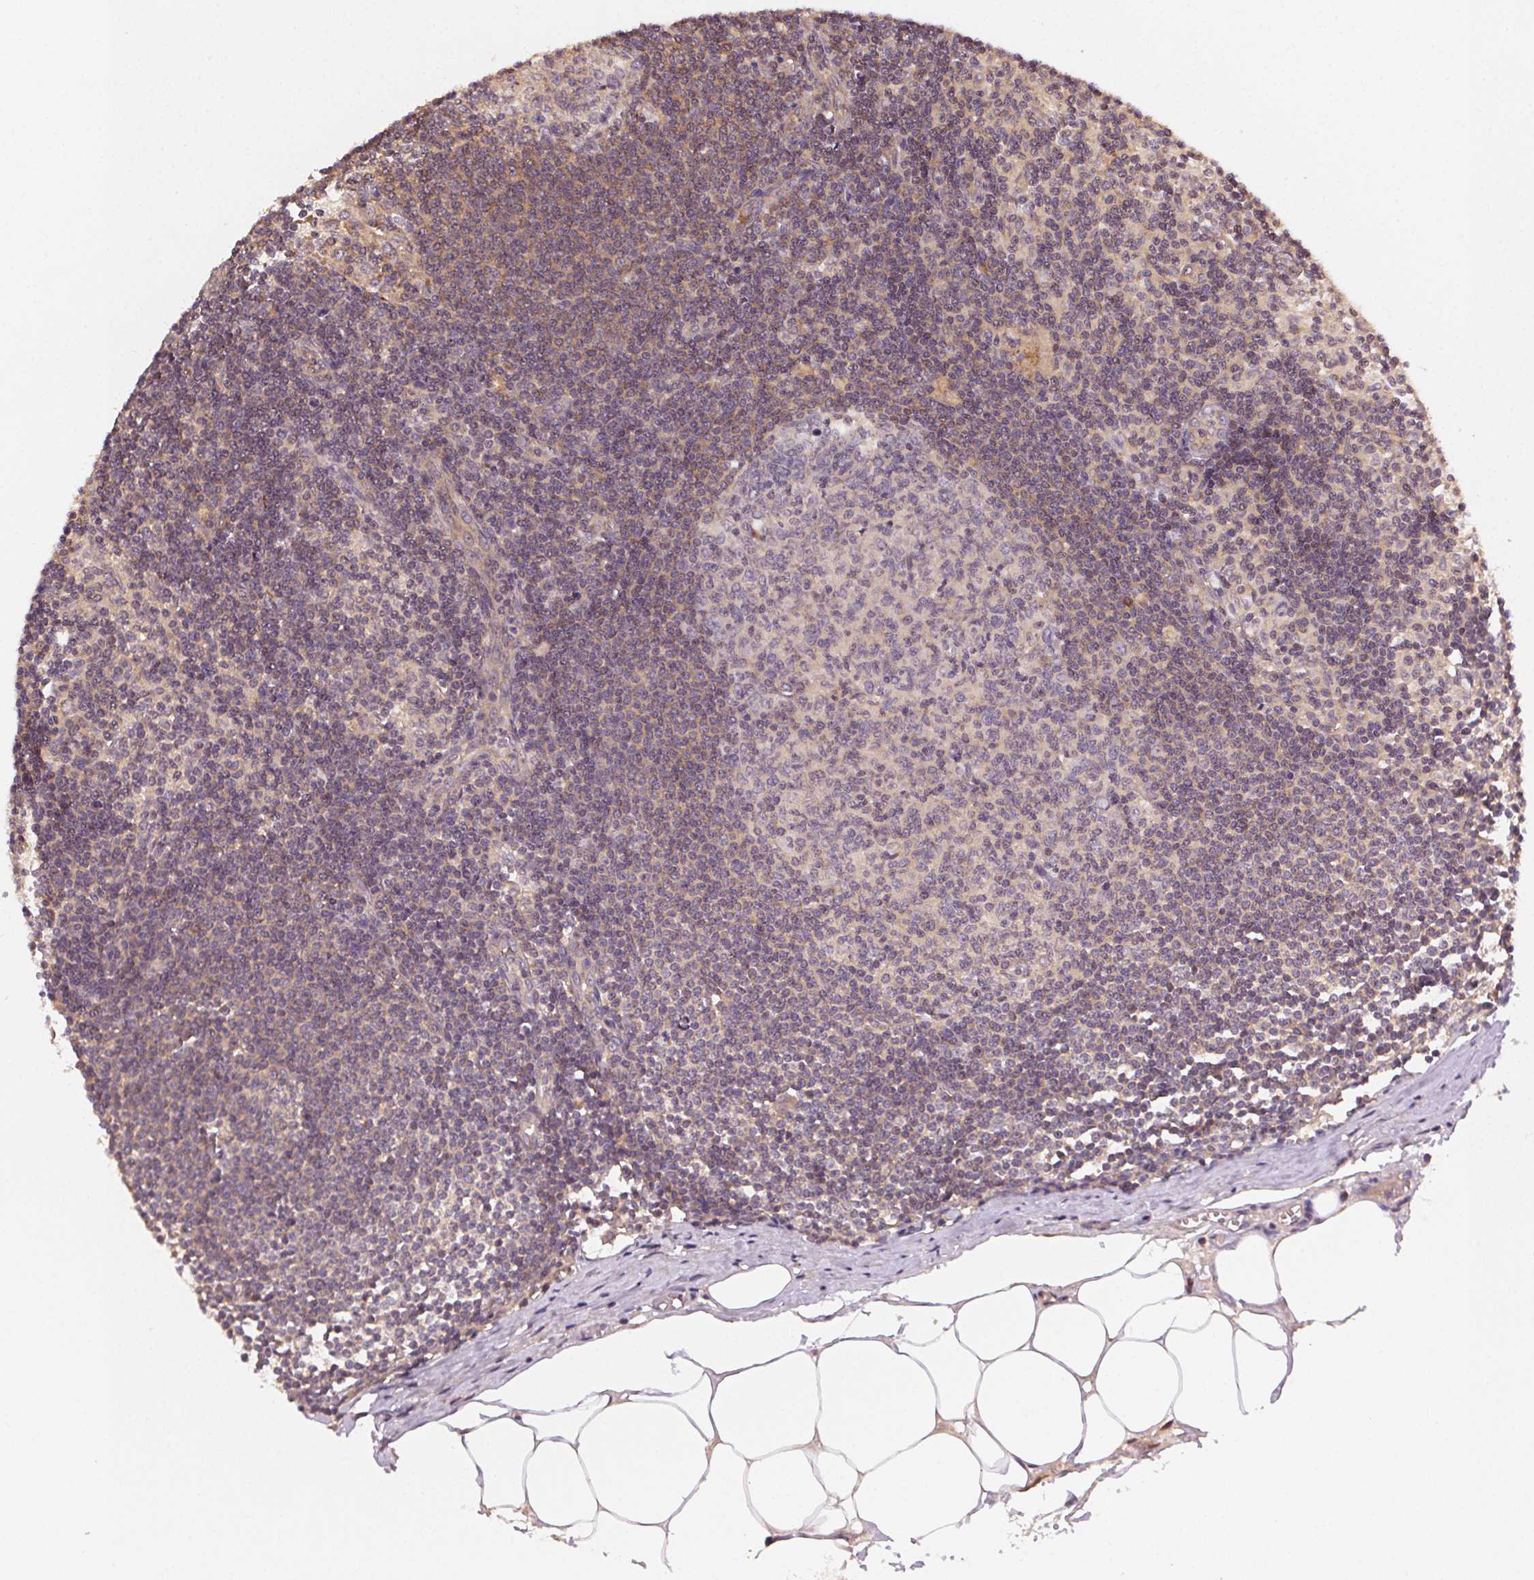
{"staining": {"intensity": "weak", "quantity": "<25%", "location": "cytoplasmic/membranous"}, "tissue": "lymph node", "cell_type": "Germinal center cells", "image_type": "normal", "snomed": [{"axis": "morphology", "description": "Normal tissue, NOS"}, {"axis": "topography", "description": "Lymph node"}], "caption": "Benign lymph node was stained to show a protein in brown. There is no significant positivity in germinal center cells. (Brightfield microscopy of DAB immunohistochemistry (IHC) at high magnification).", "gene": "KLHL15", "patient": {"sex": "female", "age": 69}}